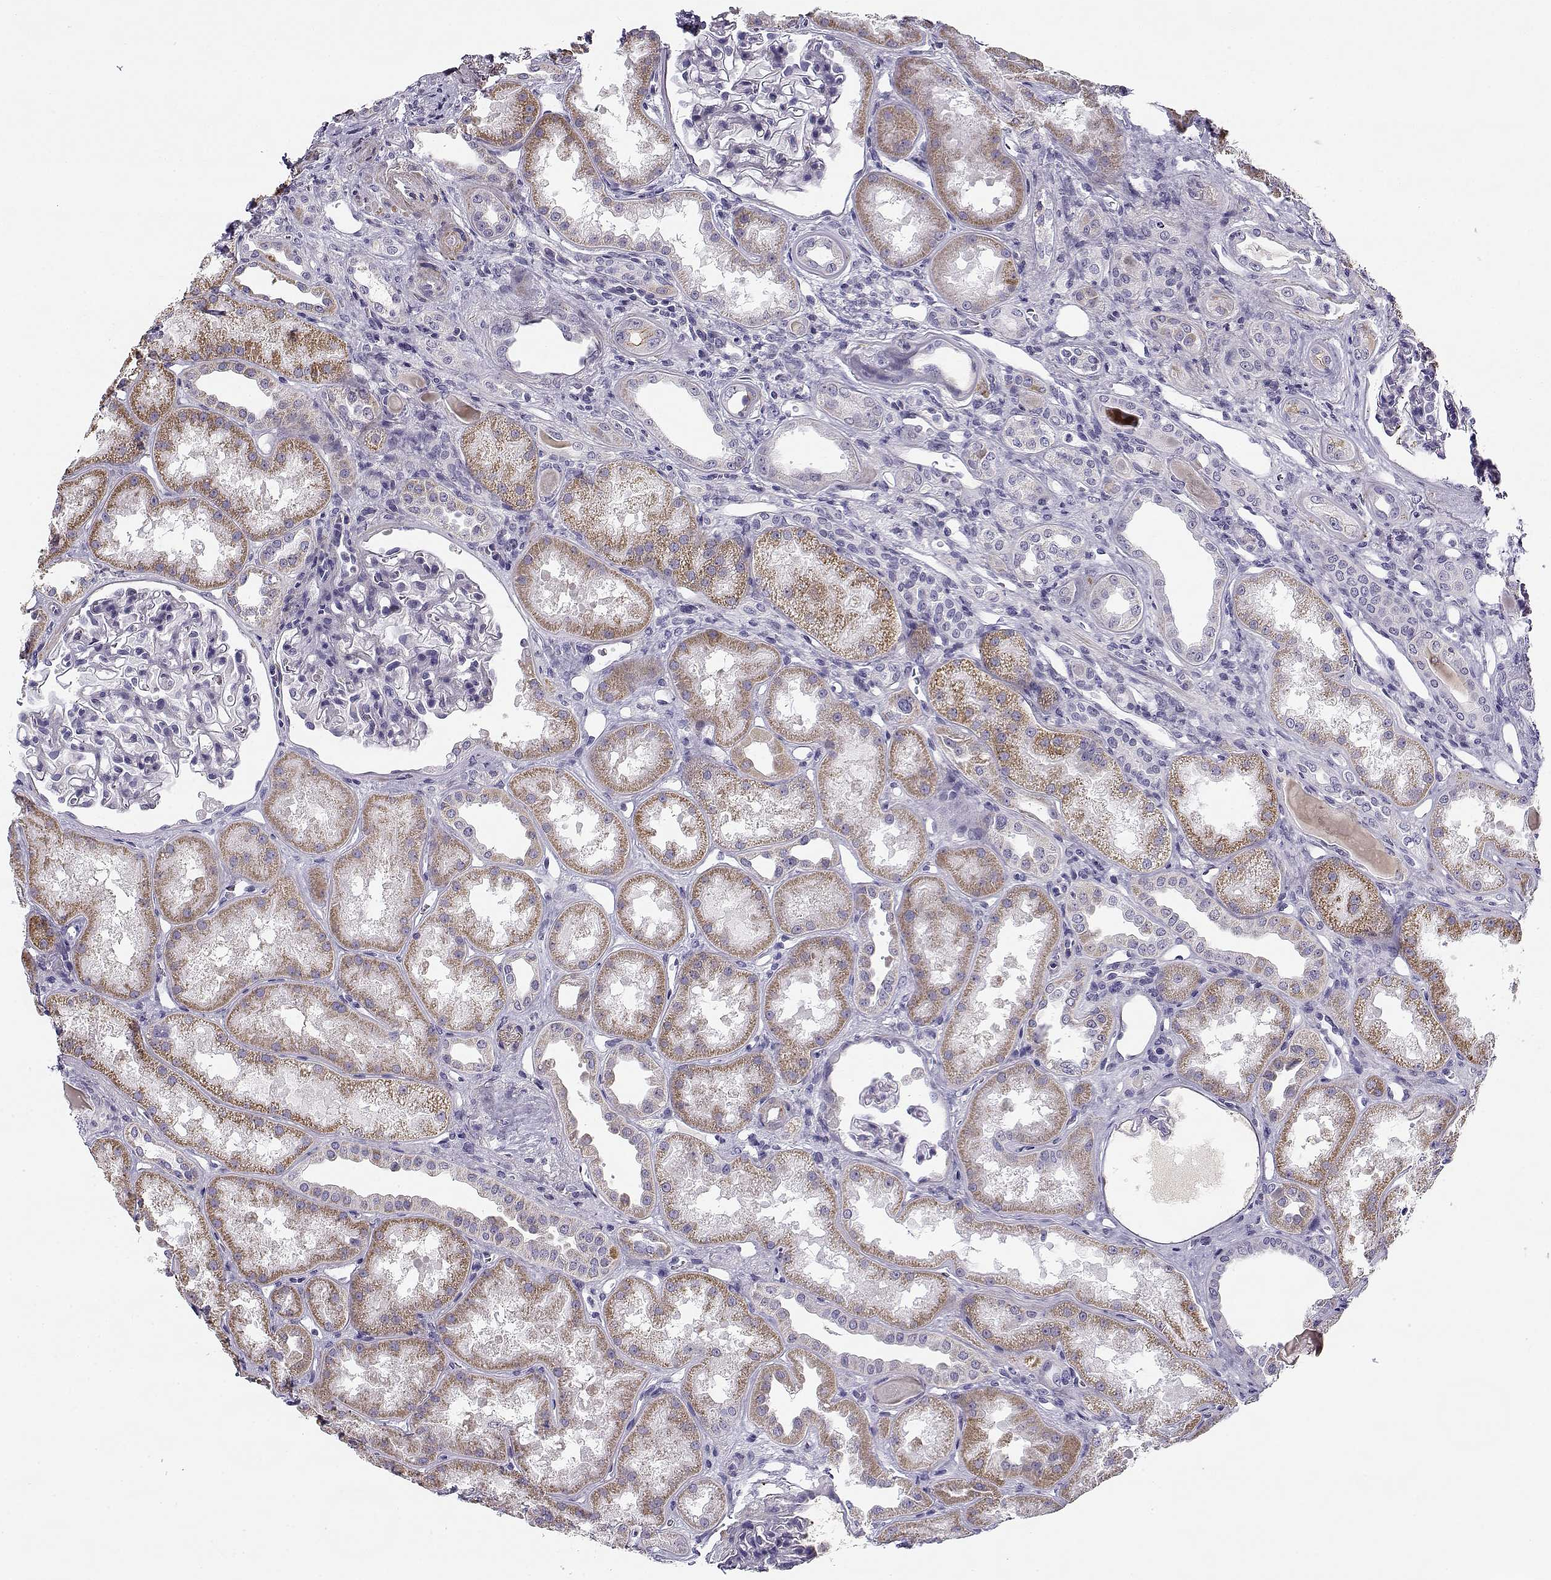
{"staining": {"intensity": "negative", "quantity": "none", "location": "none"}, "tissue": "kidney", "cell_type": "Cells in glomeruli", "image_type": "normal", "snomed": [{"axis": "morphology", "description": "Normal tissue, NOS"}, {"axis": "topography", "description": "Kidney"}], "caption": "This is a histopathology image of immunohistochemistry staining of benign kidney, which shows no staining in cells in glomeruli. (Brightfield microscopy of DAB (3,3'-diaminobenzidine) IHC at high magnification).", "gene": "CREB3L3", "patient": {"sex": "male", "age": 61}}